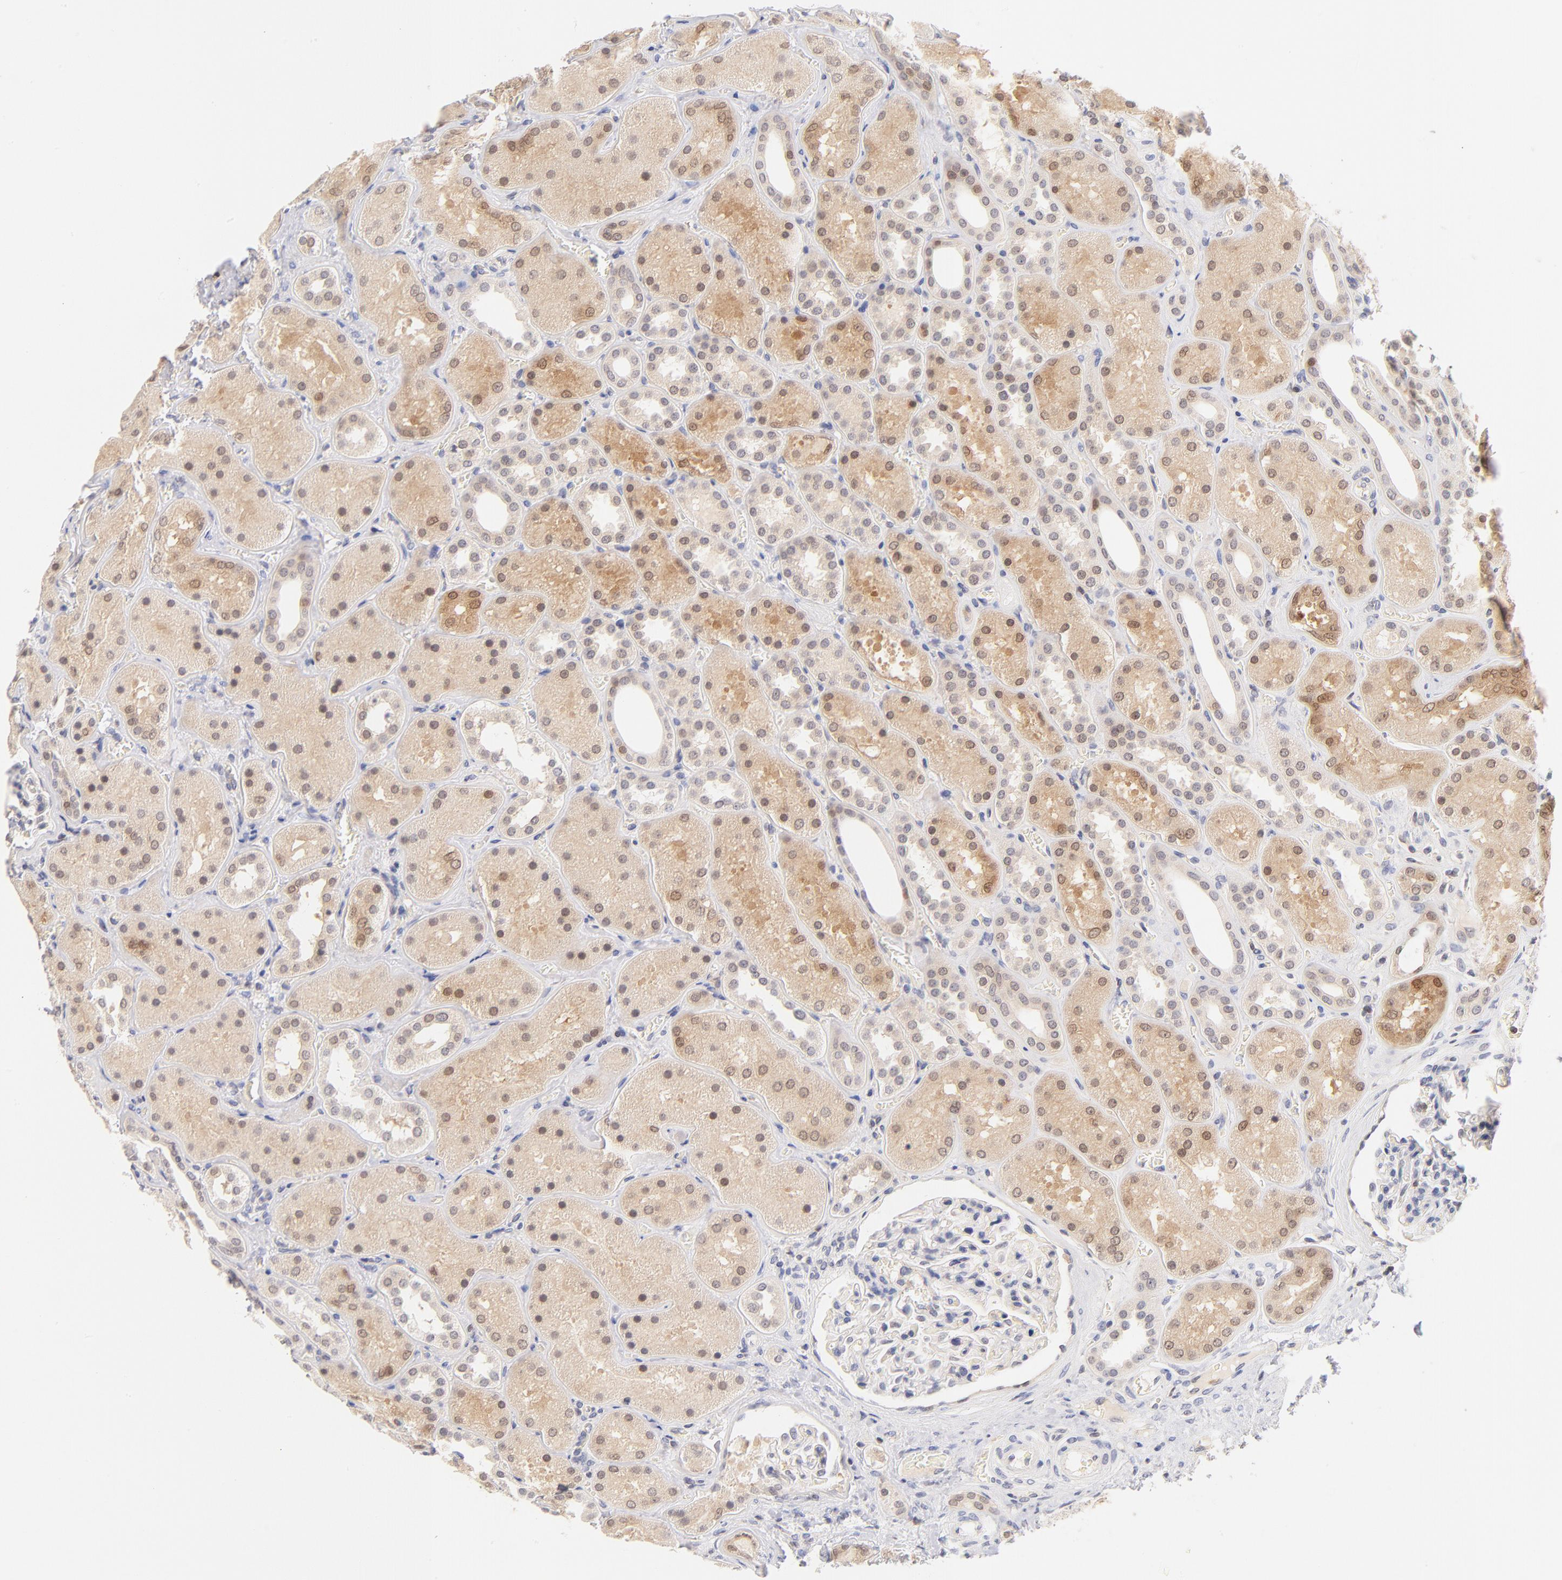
{"staining": {"intensity": "negative", "quantity": "none", "location": "none"}, "tissue": "kidney", "cell_type": "Cells in glomeruli", "image_type": "normal", "snomed": [{"axis": "morphology", "description": "Normal tissue, NOS"}, {"axis": "topography", "description": "Kidney"}], "caption": "Immunohistochemistry image of normal kidney: human kidney stained with DAB displays no significant protein staining in cells in glomeruli.", "gene": "CASP6", "patient": {"sex": "male", "age": 28}}